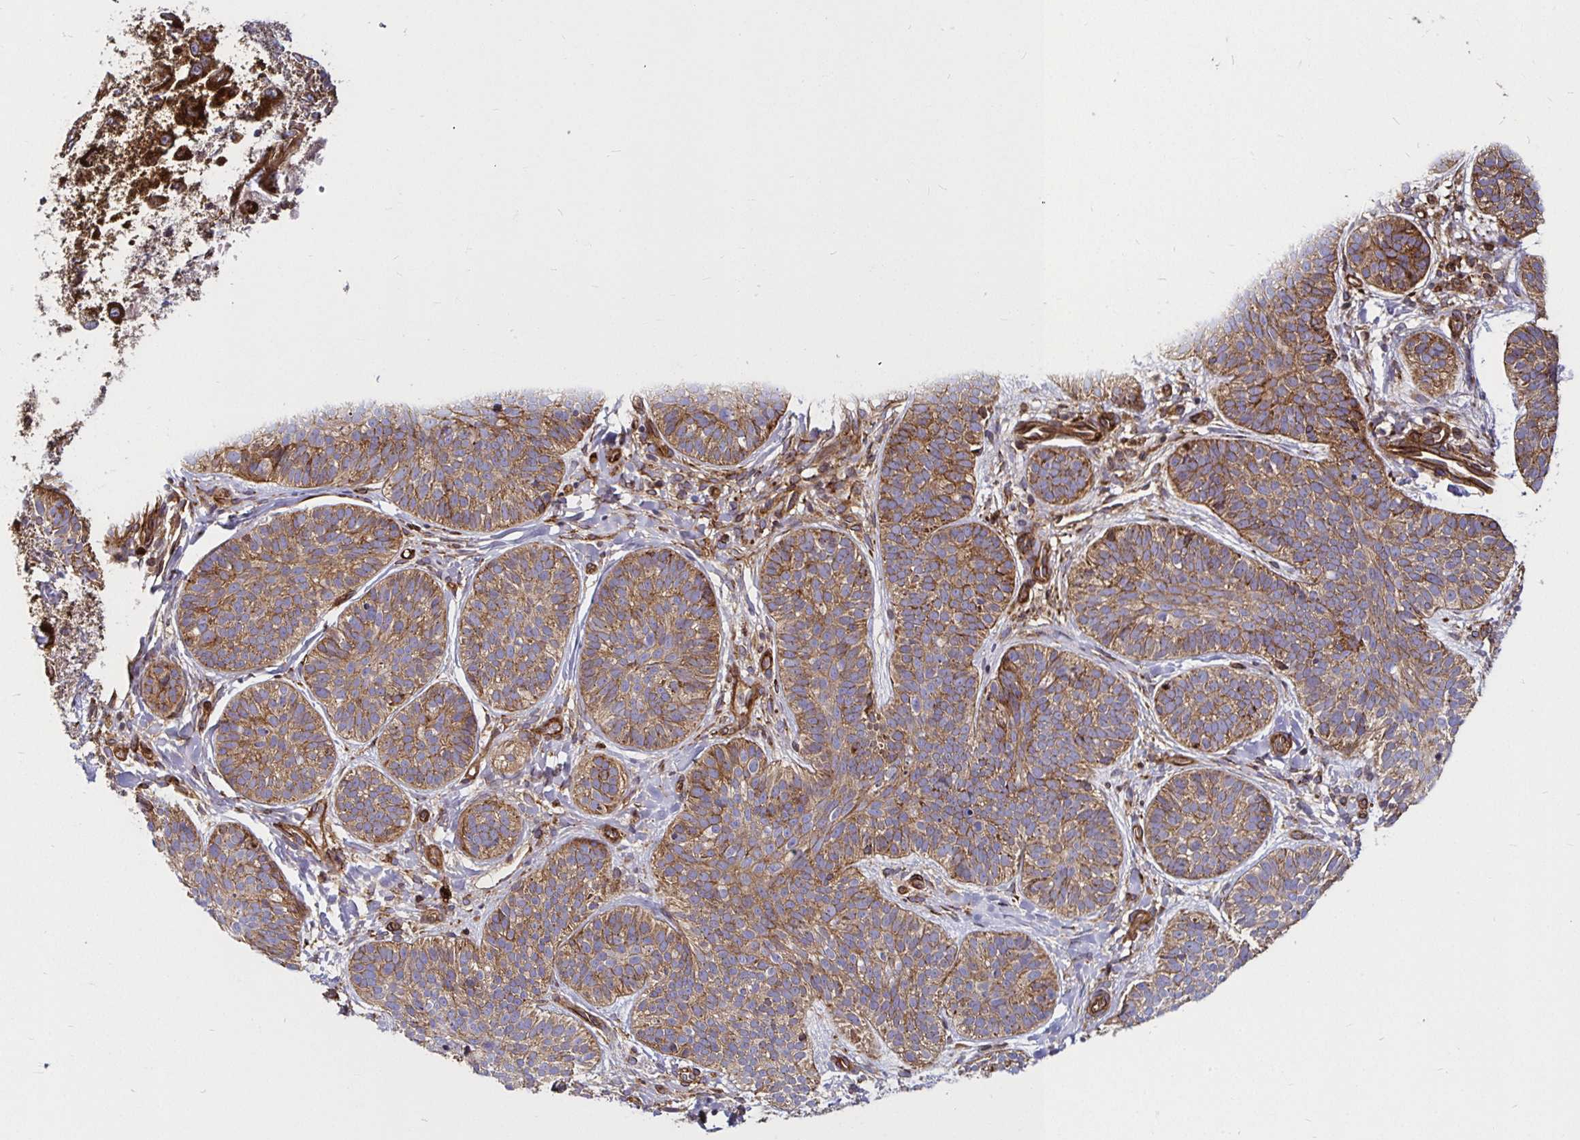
{"staining": {"intensity": "moderate", "quantity": ">75%", "location": "cytoplasmic/membranous"}, "tissue": "skin cancer", "cell_type": "Tumor cells", "image_type": "cancer", "snomed": [{"axis": "morphology", "description": "Basal cell carcinoma"}, {"axis": "topography", "description": "Skin"}], "caption": "IHC image of human skin basal cell carcinoma stained for a protein (brown), which exhibits medium levels of moderate cytoplasmic/membranous expression in about >75% of tumor cells.", "gene": "SMYD3", "patient": {"sex": "male", "age": 54}}